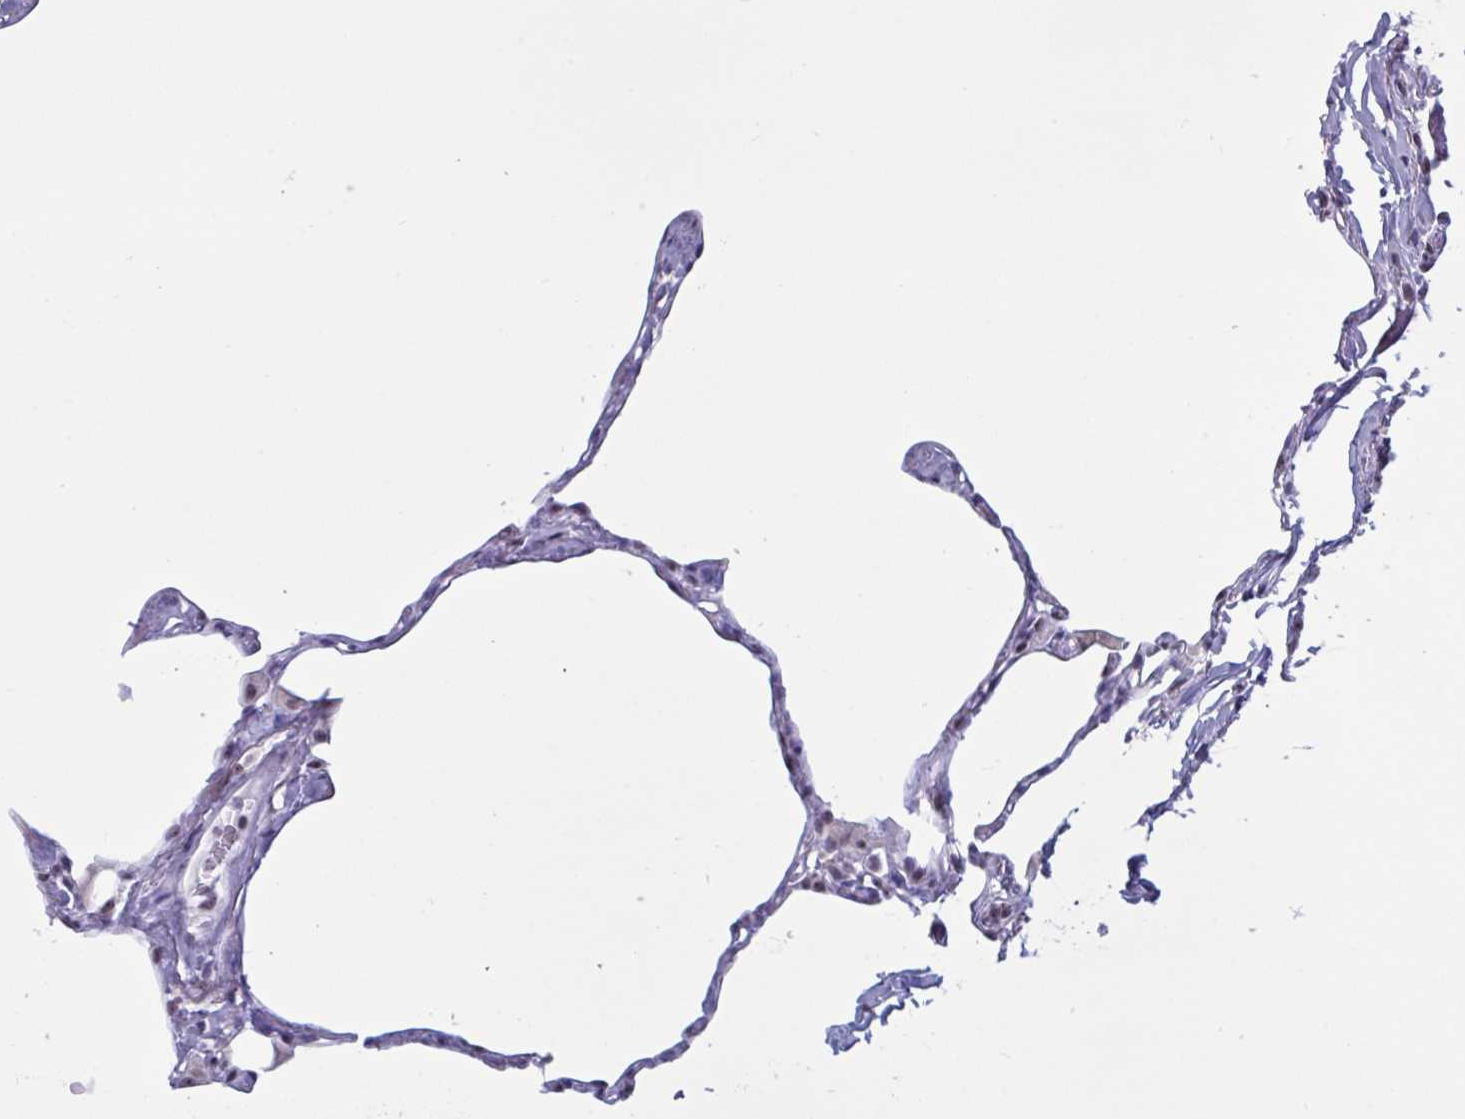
{"staining": {"intensity": "moderate", "quantity": "<25%", "location": "nuclear"}, "tissue": "lung", "cell_type": "Alveolar cells", "image_type": "normal", "snomed": [{"axis": "morphology", "description": "Normal tissue, NOS"}, {"axis": "topography", "description": "Lung"}], "caption": "Lung stained for a protein demonstrates moderate nuclear positivity in alveolar cells. Immunohistochemistry (ihc) stains the protein in brown and the nuclei are stained blue.", "gene": "TGM6", "patient": {"sex": "male", "age": 65}}